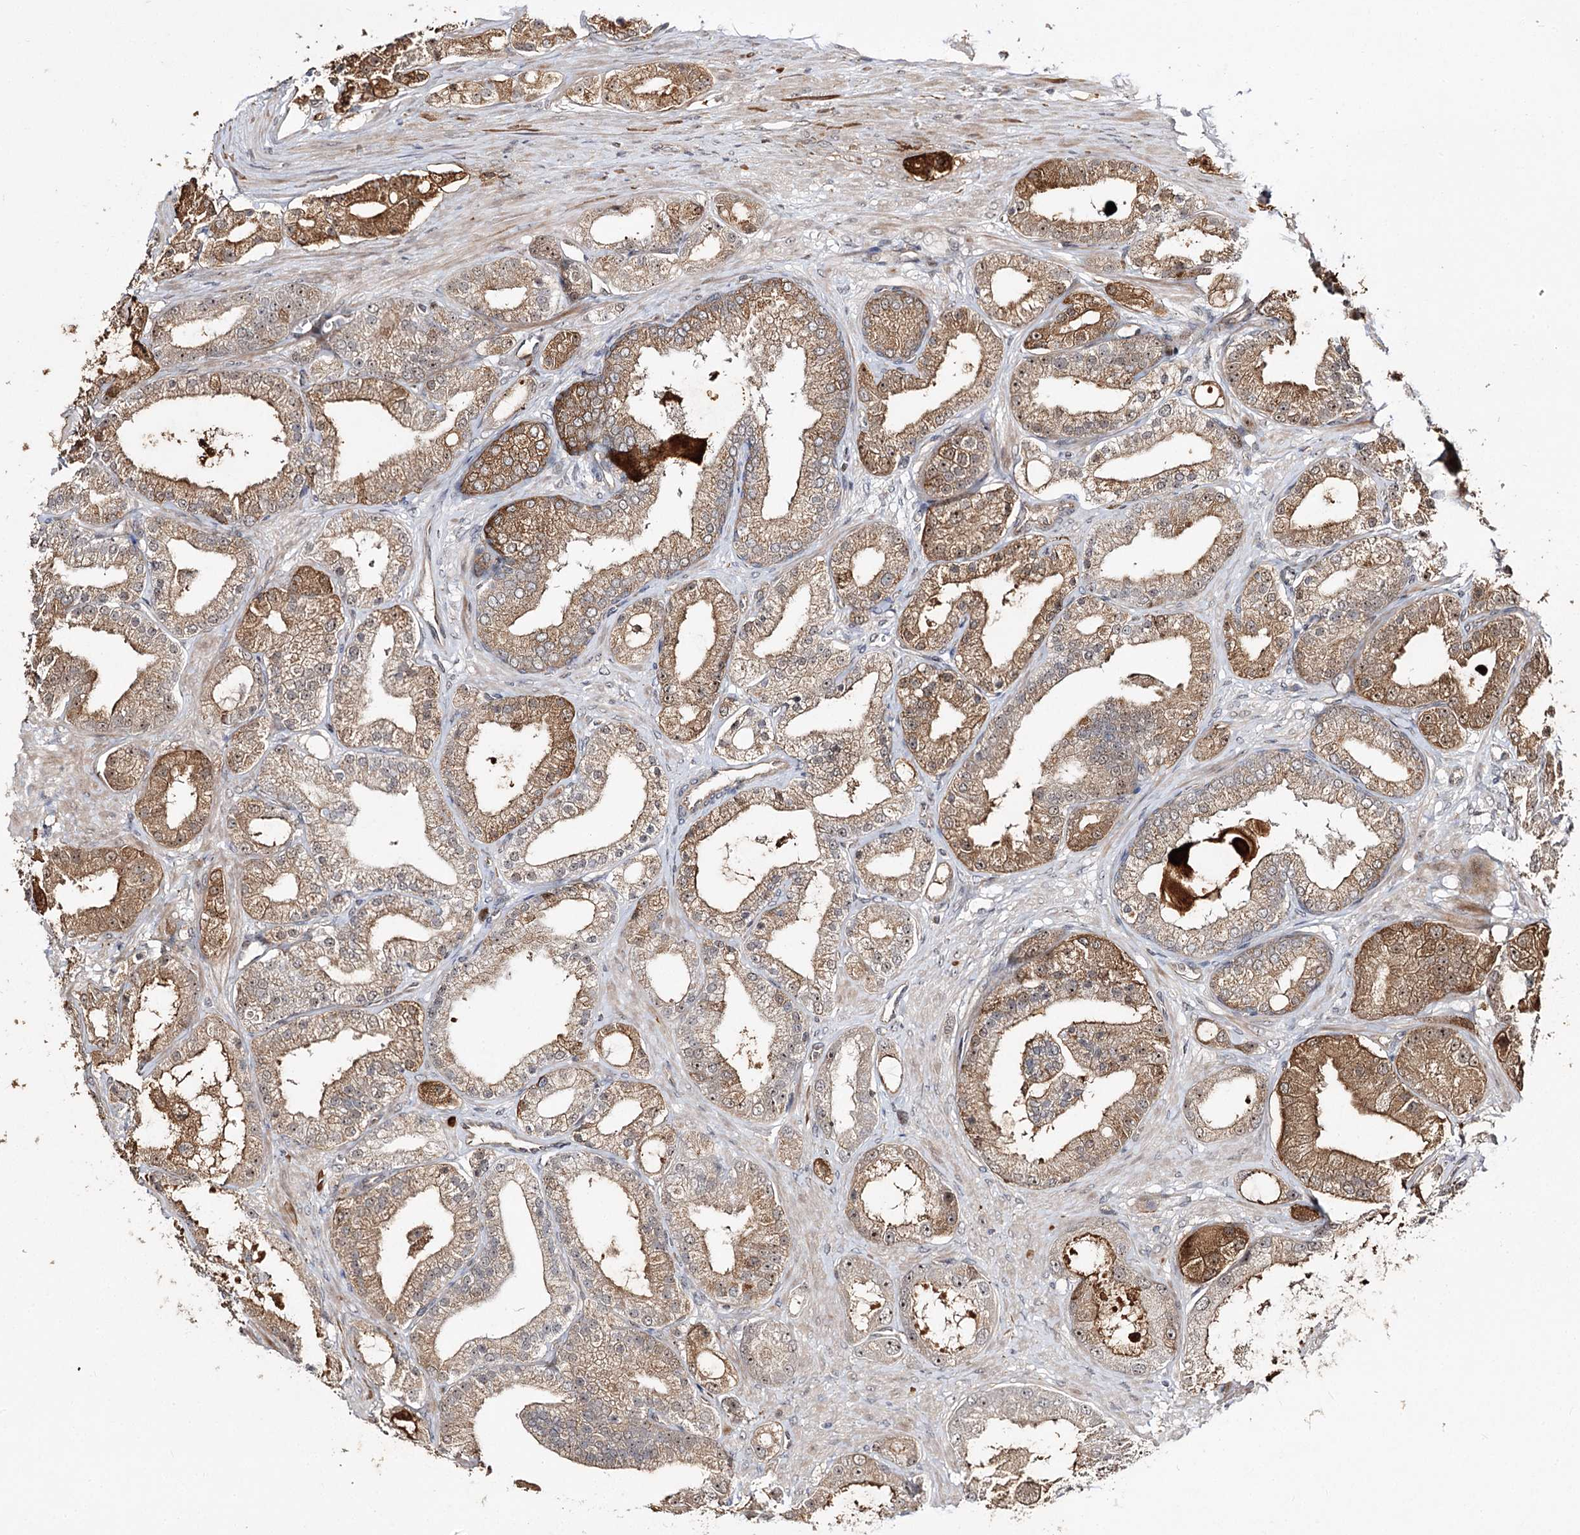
{"staining": {"intensity": "moderate", "quantity": ">75%", "location": "cytoplasmic/membranous,nuclear"}, "tissue": "prostate cancer", "cell_type": "Tumor cells", "image_type": "cancer", "snomed": [{"axis": "morphology", "description": "Adenocarcinoma, Low grade"}, {"axis": "topography", "description": "Prostate"}], "caption": "Protein analysis of prostate cancer (low-grade adenocarcinoma) tissue reveals moderate cytoplasmic/membranous and nuclear positivity in about >75% of tumor cells. The staining was performed using DAB (3,3'-diaminobenzidine), with brown indicating positive protein expression. Nuclei are stained blue with hematoxylin.", "gene": "RRP9", "patient": {"sex": "male", "age": 67}}